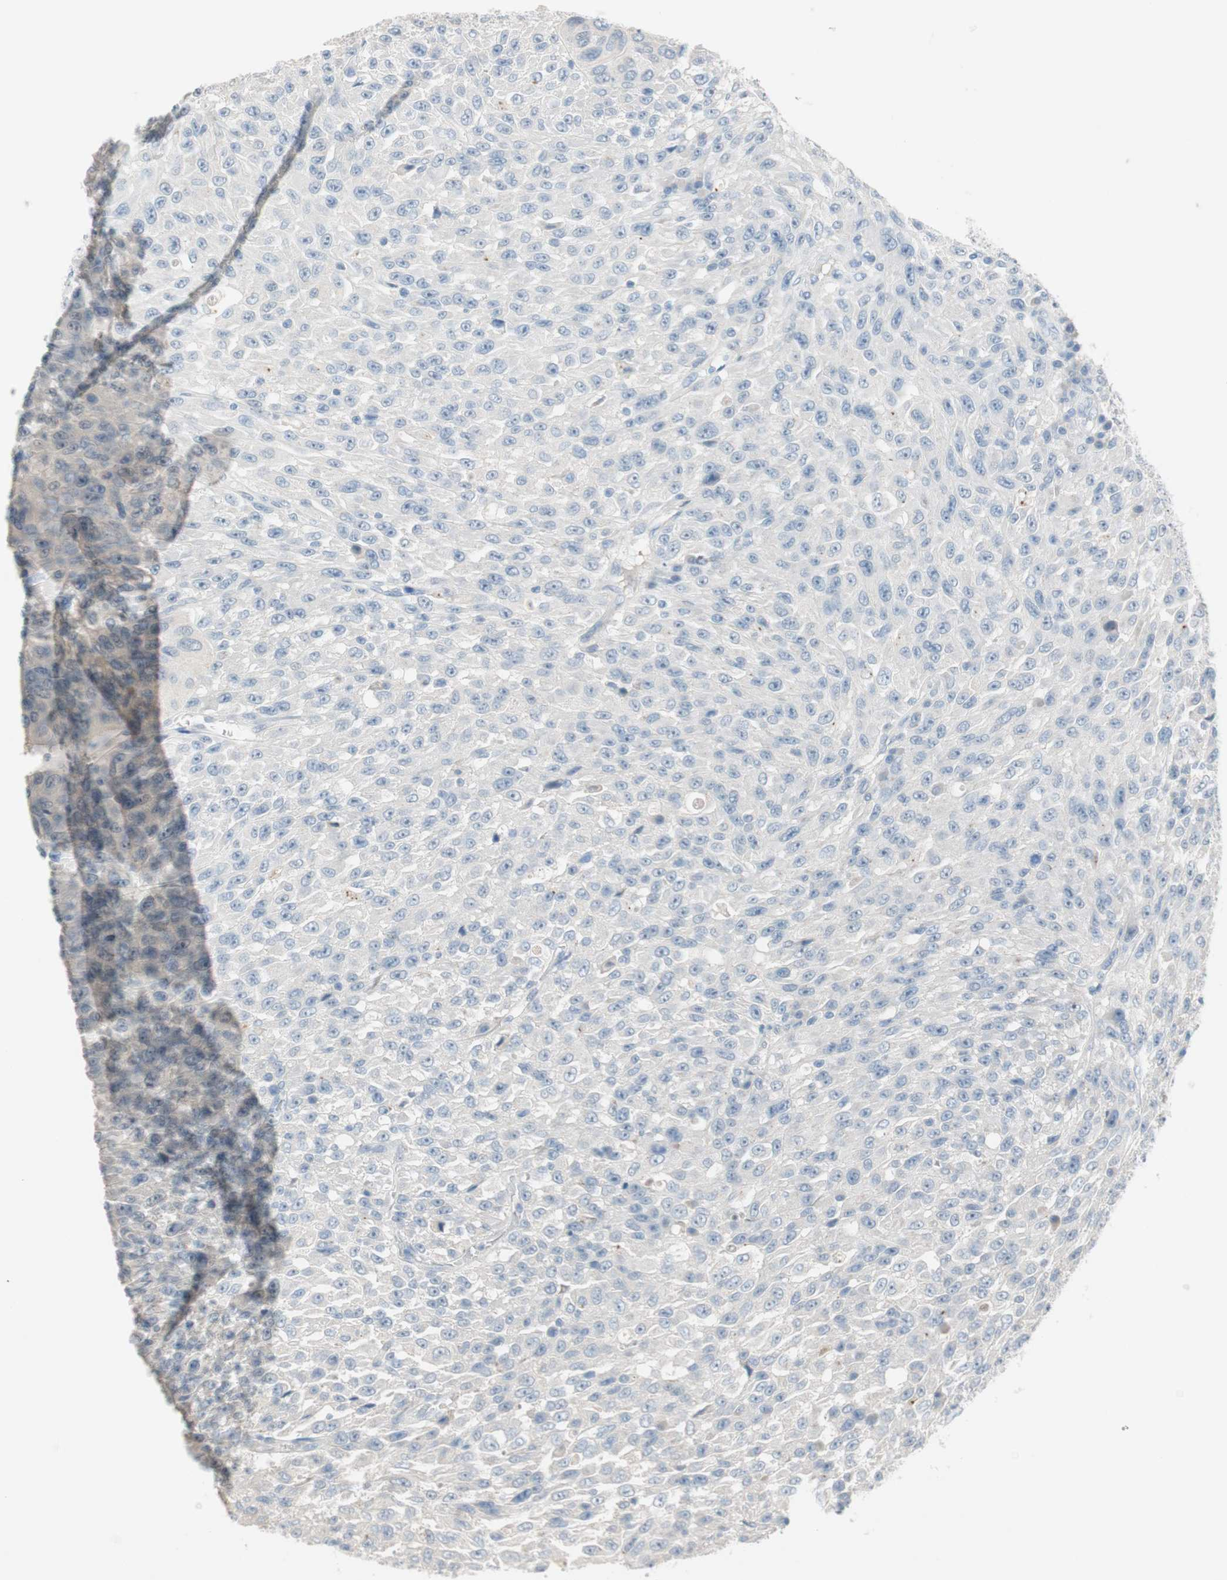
{"staining": {"intensity": "negative", "quantity": "none", "location": "none"}, "tissue": "urothelial cancer", "cell_type": "Tumor cells", "image_type": "cancer", "snomed": [{"axis": "morphology", "description": "Urothelial carcinoma, High grade"}, {"axis": "topography", "description": "Urinary bladder"}], "caption": "Urothelial cancer was stained to show a protein in brown. There is no significant staining in tumor cells.", "gene": "PDZK1", "patient": {"sex": "male", "age": 66}}